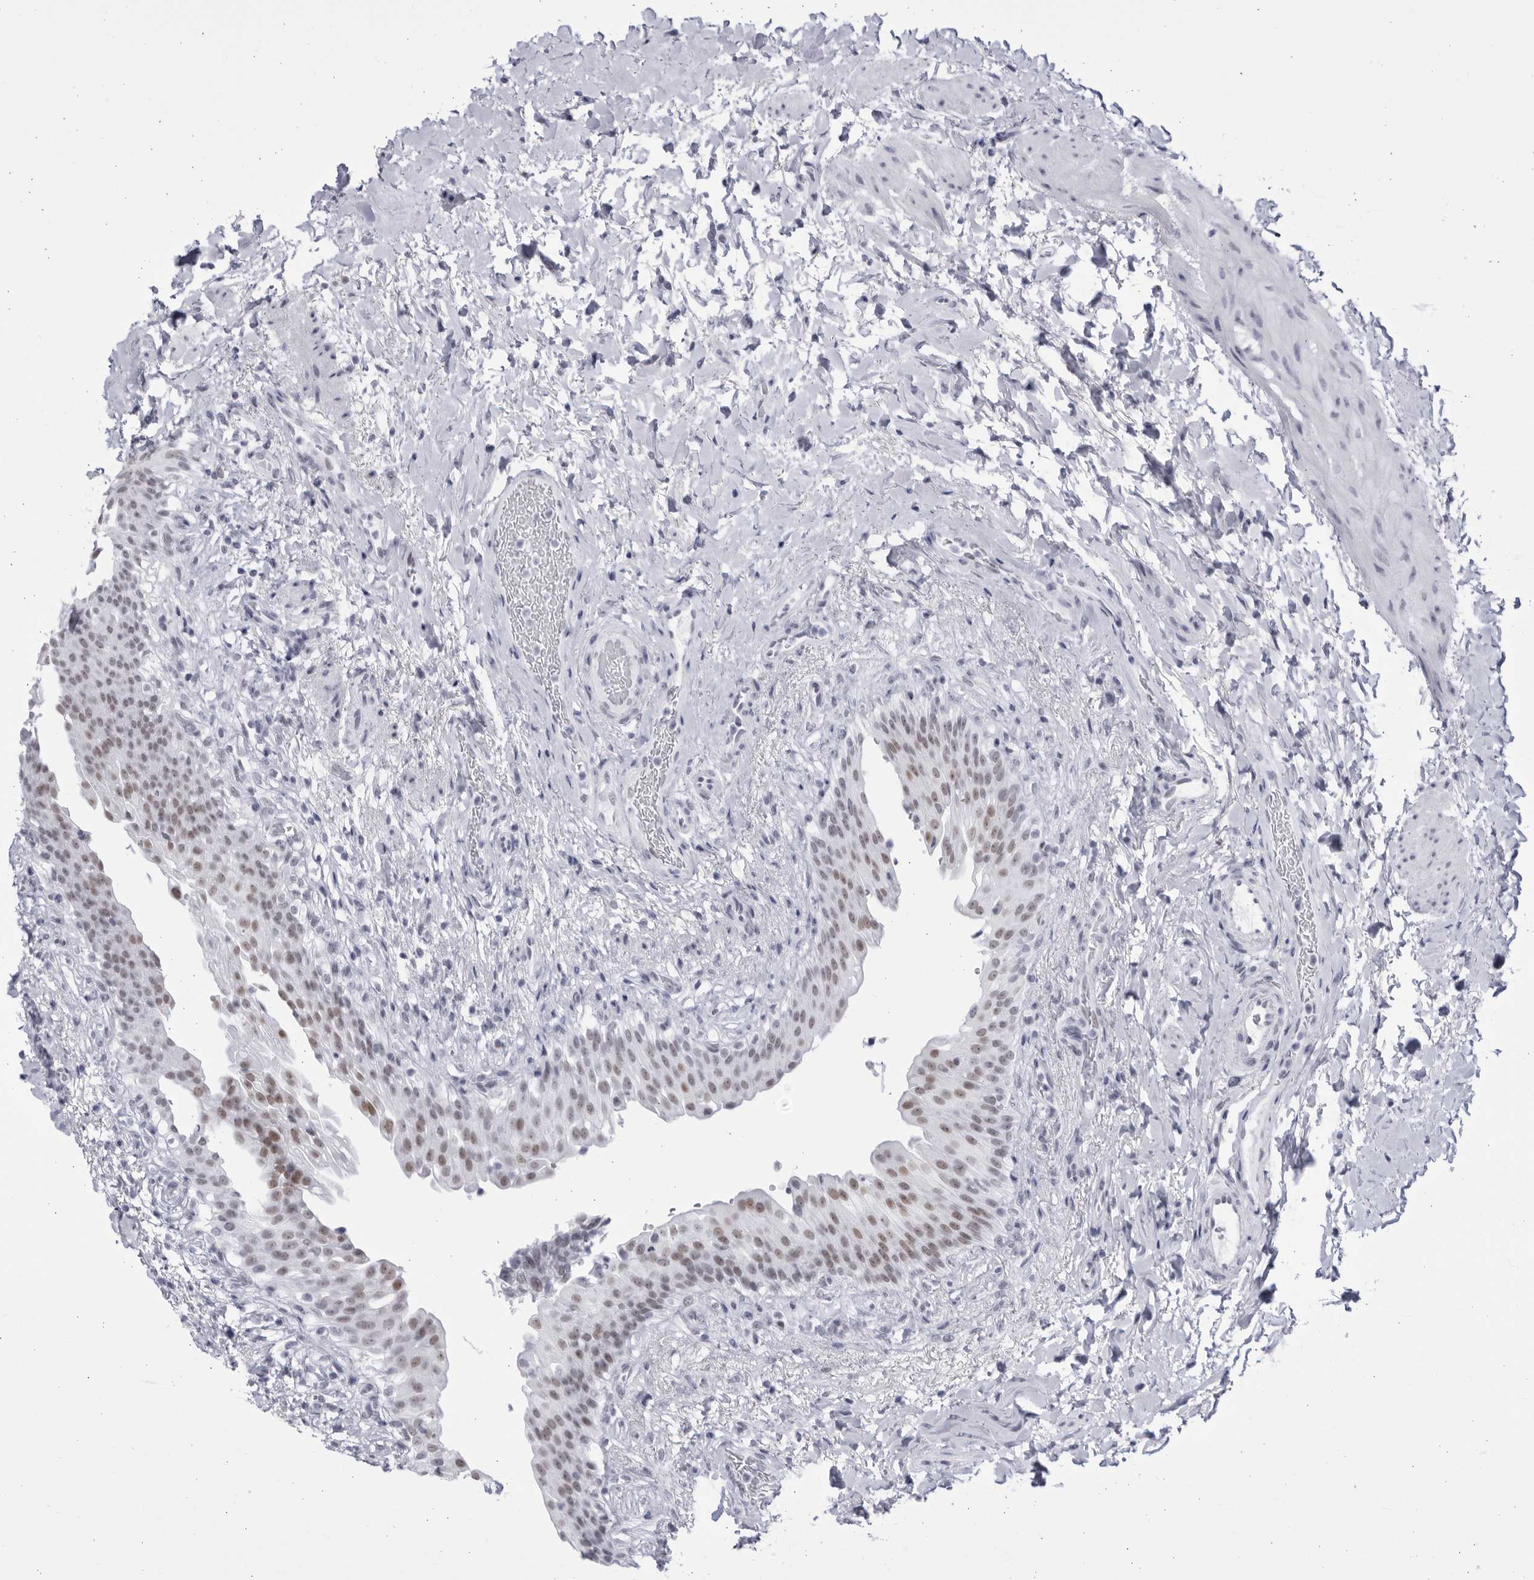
{"staining": {"intensity": "weak", "quantity": "25%-75%", "location": "nuclear"}, "tissue": "urinary bladder", "cell_type": "Urothelial cells", "image_type": "normal", "snomed": [{"axis": "morphology", "description": "Normal tissue, NOS"}, {"axis": "topography", "description": "Urinary bladder"}], "caption": "Brown immunohistochemical staining in unremarkable urinary bladder reveals weak nuclear expression in approximately 25%-75% of urothelial cells.", "gene": "CCDC181", "patient": {"sex": "female", "age": 60}}